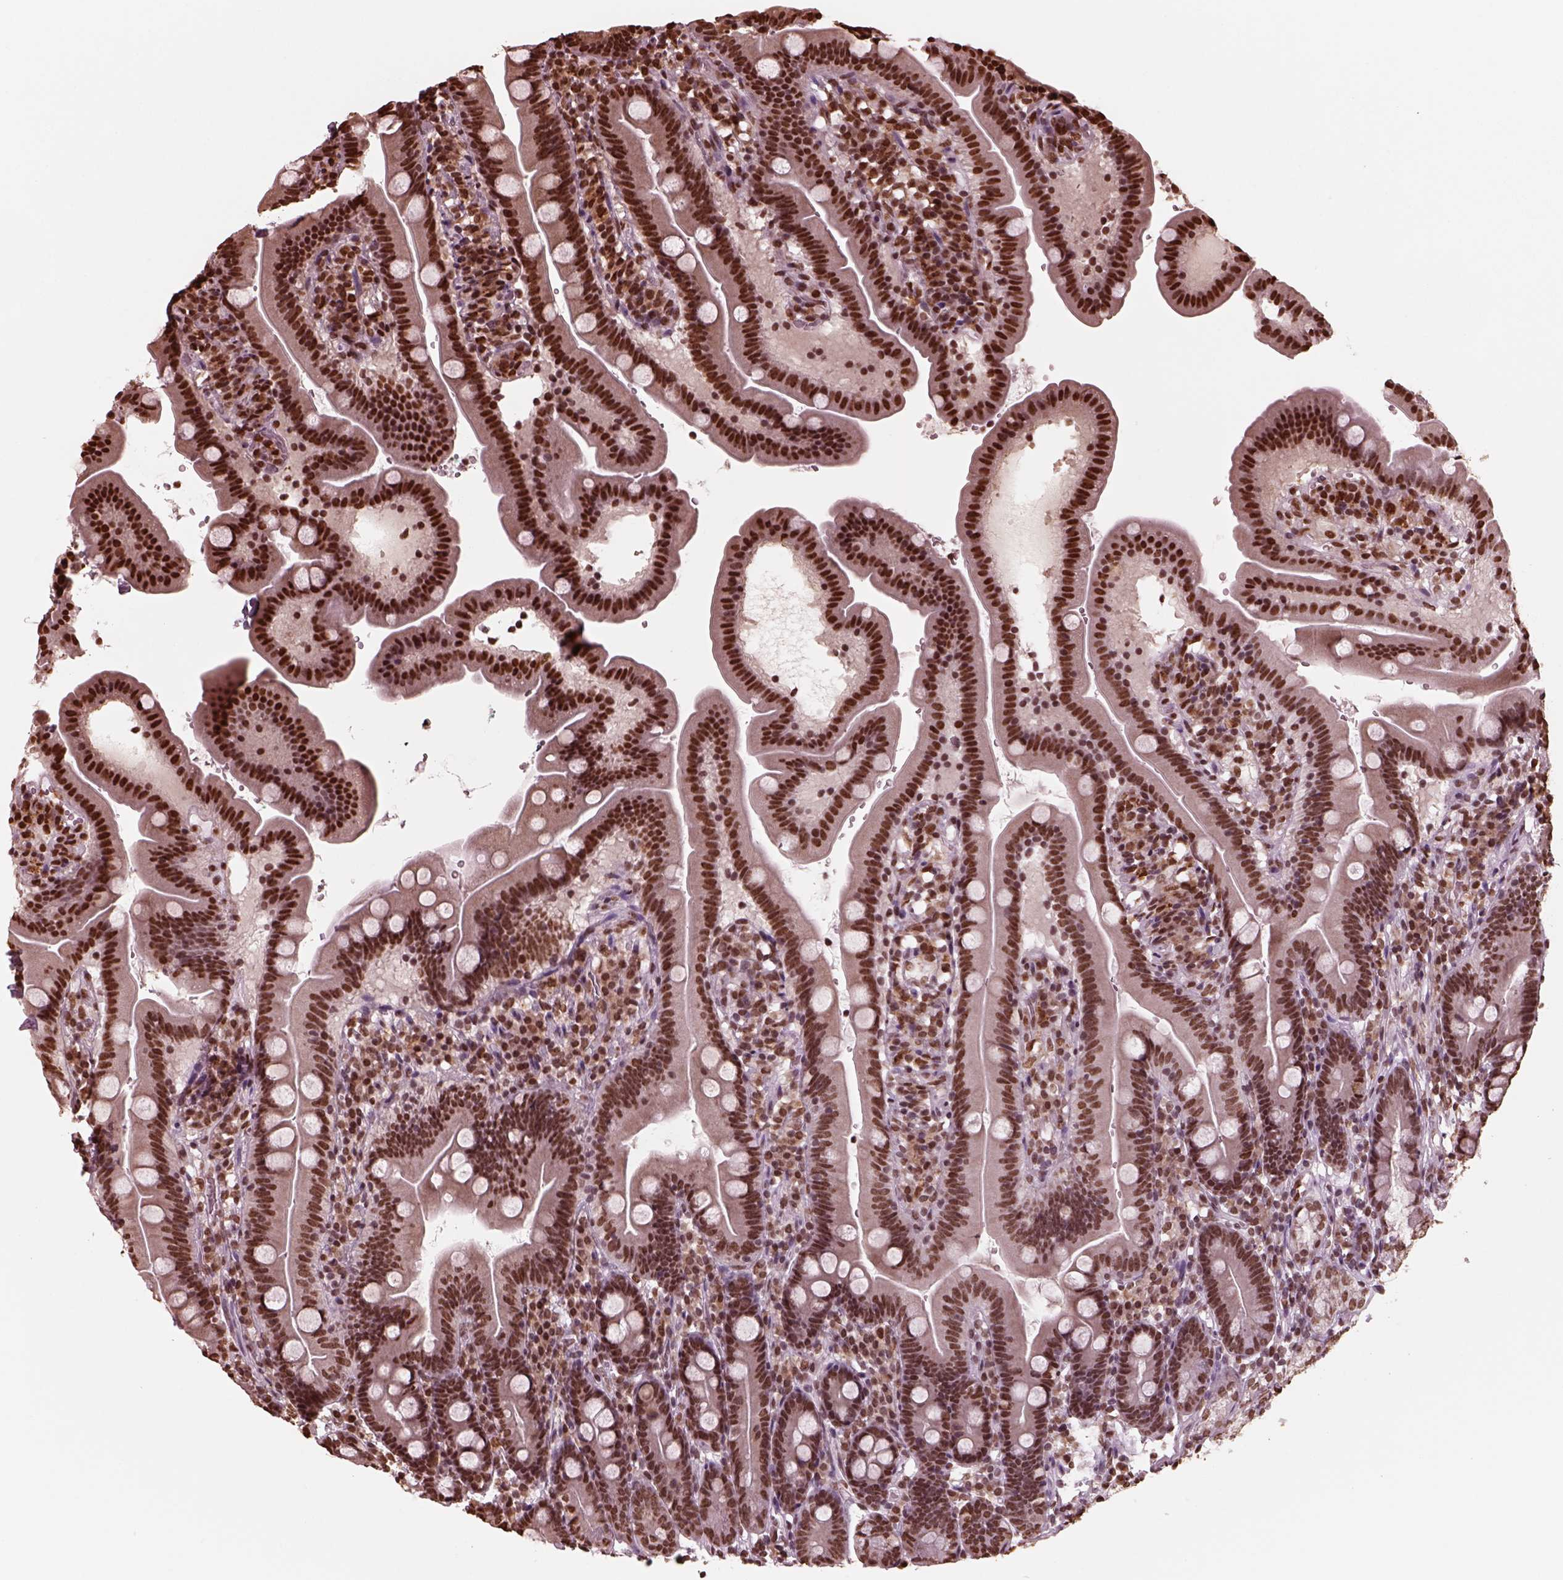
{"staining": {"intensity": "strong", "quantity": ">75%", "location": "nuclear"}, "tissue": "duodenum", "cell_type": "Glandular cells", "image_type": "normal", "snomed": [{"axis": "morphology", "description": "Normal tissue, NOS"}, {"axis": "topography", "description": "Duodenum"}], "caption": "A high amount of strong nuclear positivity is appreciated in about >75% of glandular cells in normal duodenum. (brown staining indicates protein expression, while blue staining denotes nuclei).", "gene": "NSD1", "patient": {"sex": "female", "age": 67}}